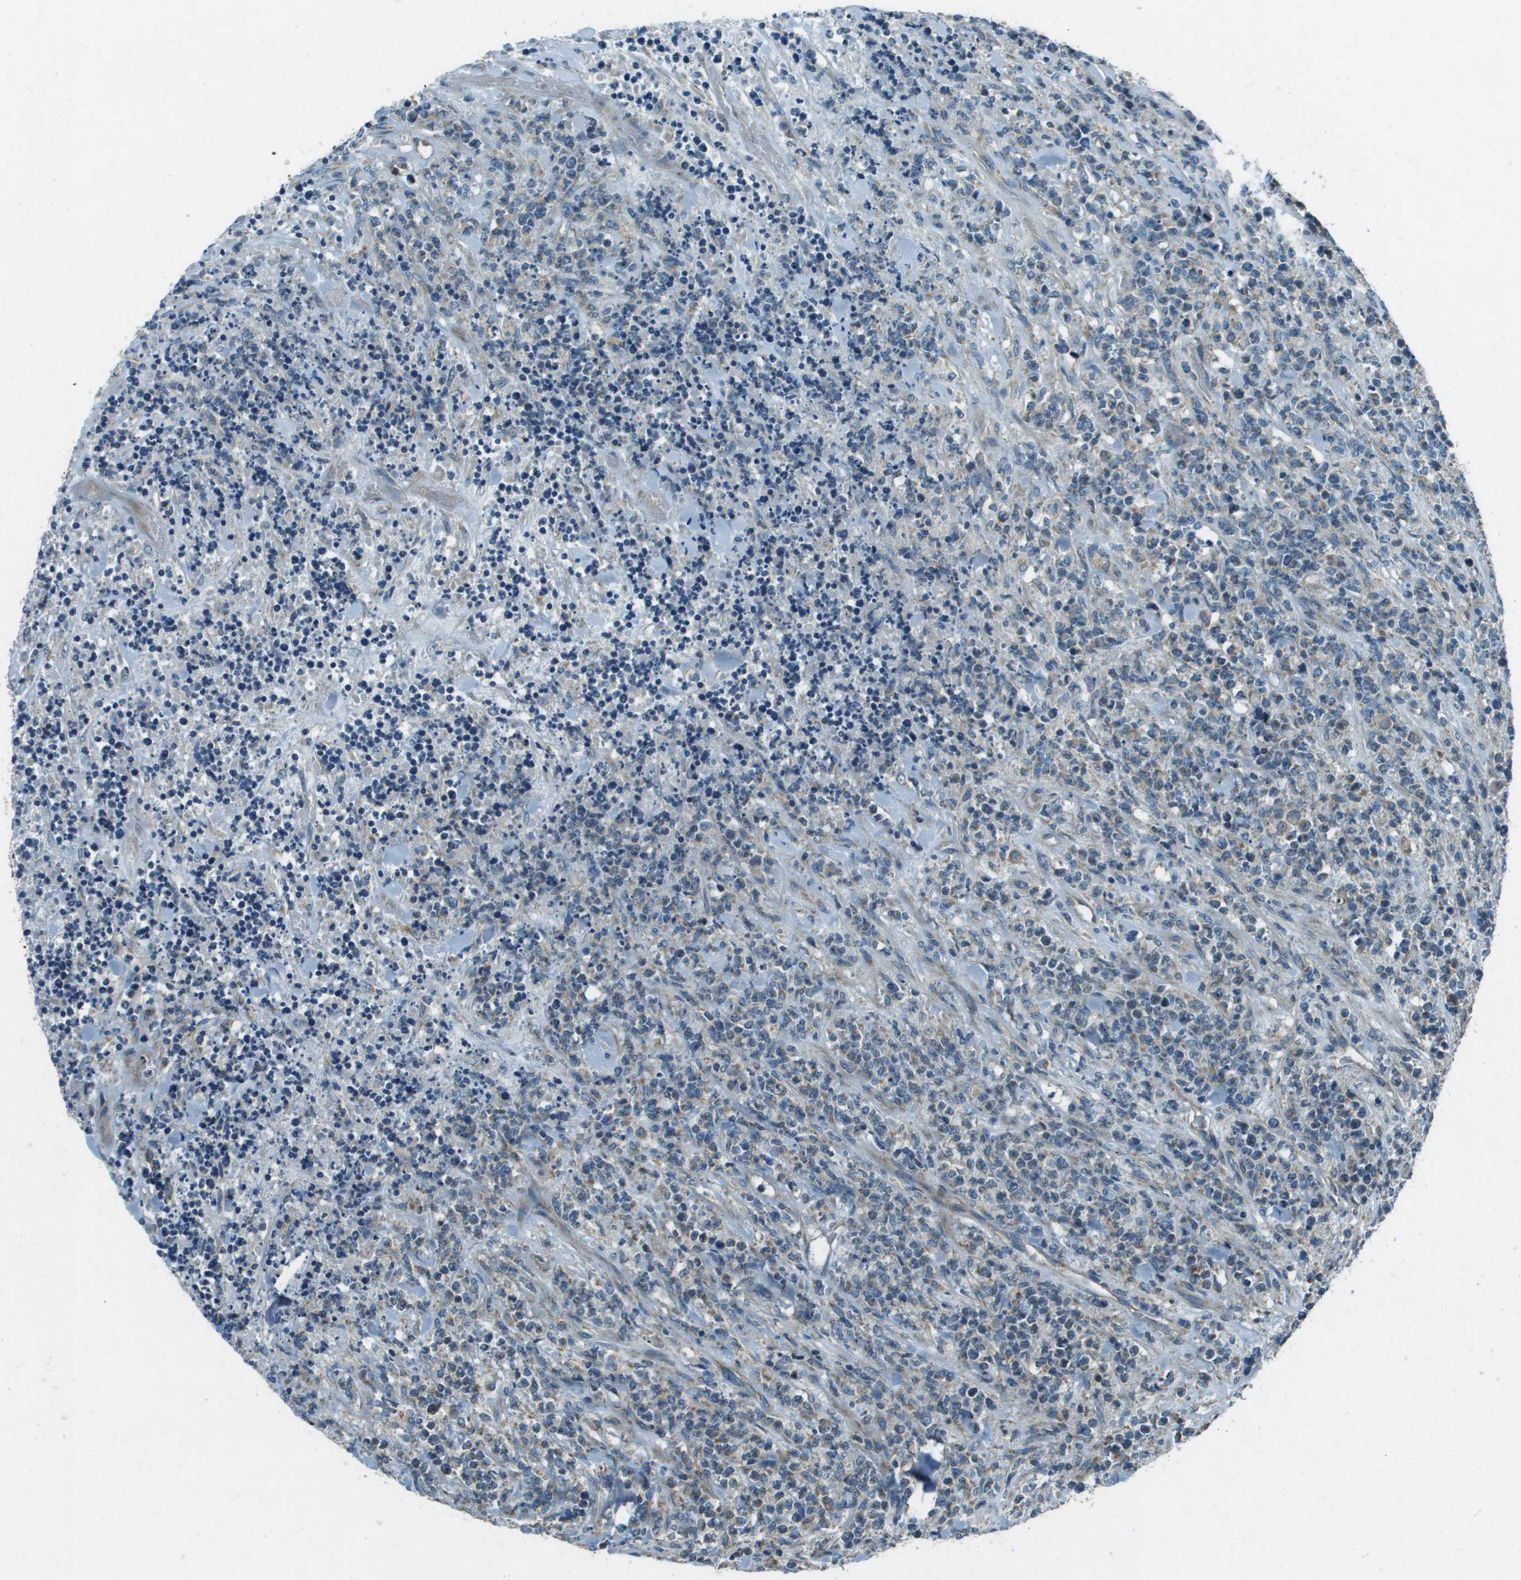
{"staining": {"intensity": "weak", "quantity": "25%-75%", "location": "cytoplasmic/membranous"}, "tissue": "lymphoma", "cell_type": "Tumor cells", "image_type": "cancer", "snomed": [{"axis": "morphology", "description": "Malignant lymphoma, non-Hodgkin's type, High grade"}, {"axis": "topography", "description": "Soft tissue"}], "caption": "The image displays a brown stain indicating the presence of a protein in the cytoplasmic/membranous of tumor cells in high-grade malignant lymphoma, non-Hodgkin's type.", "gene": "MIGA1", "patient": {"sex": "male", "age": 18}}